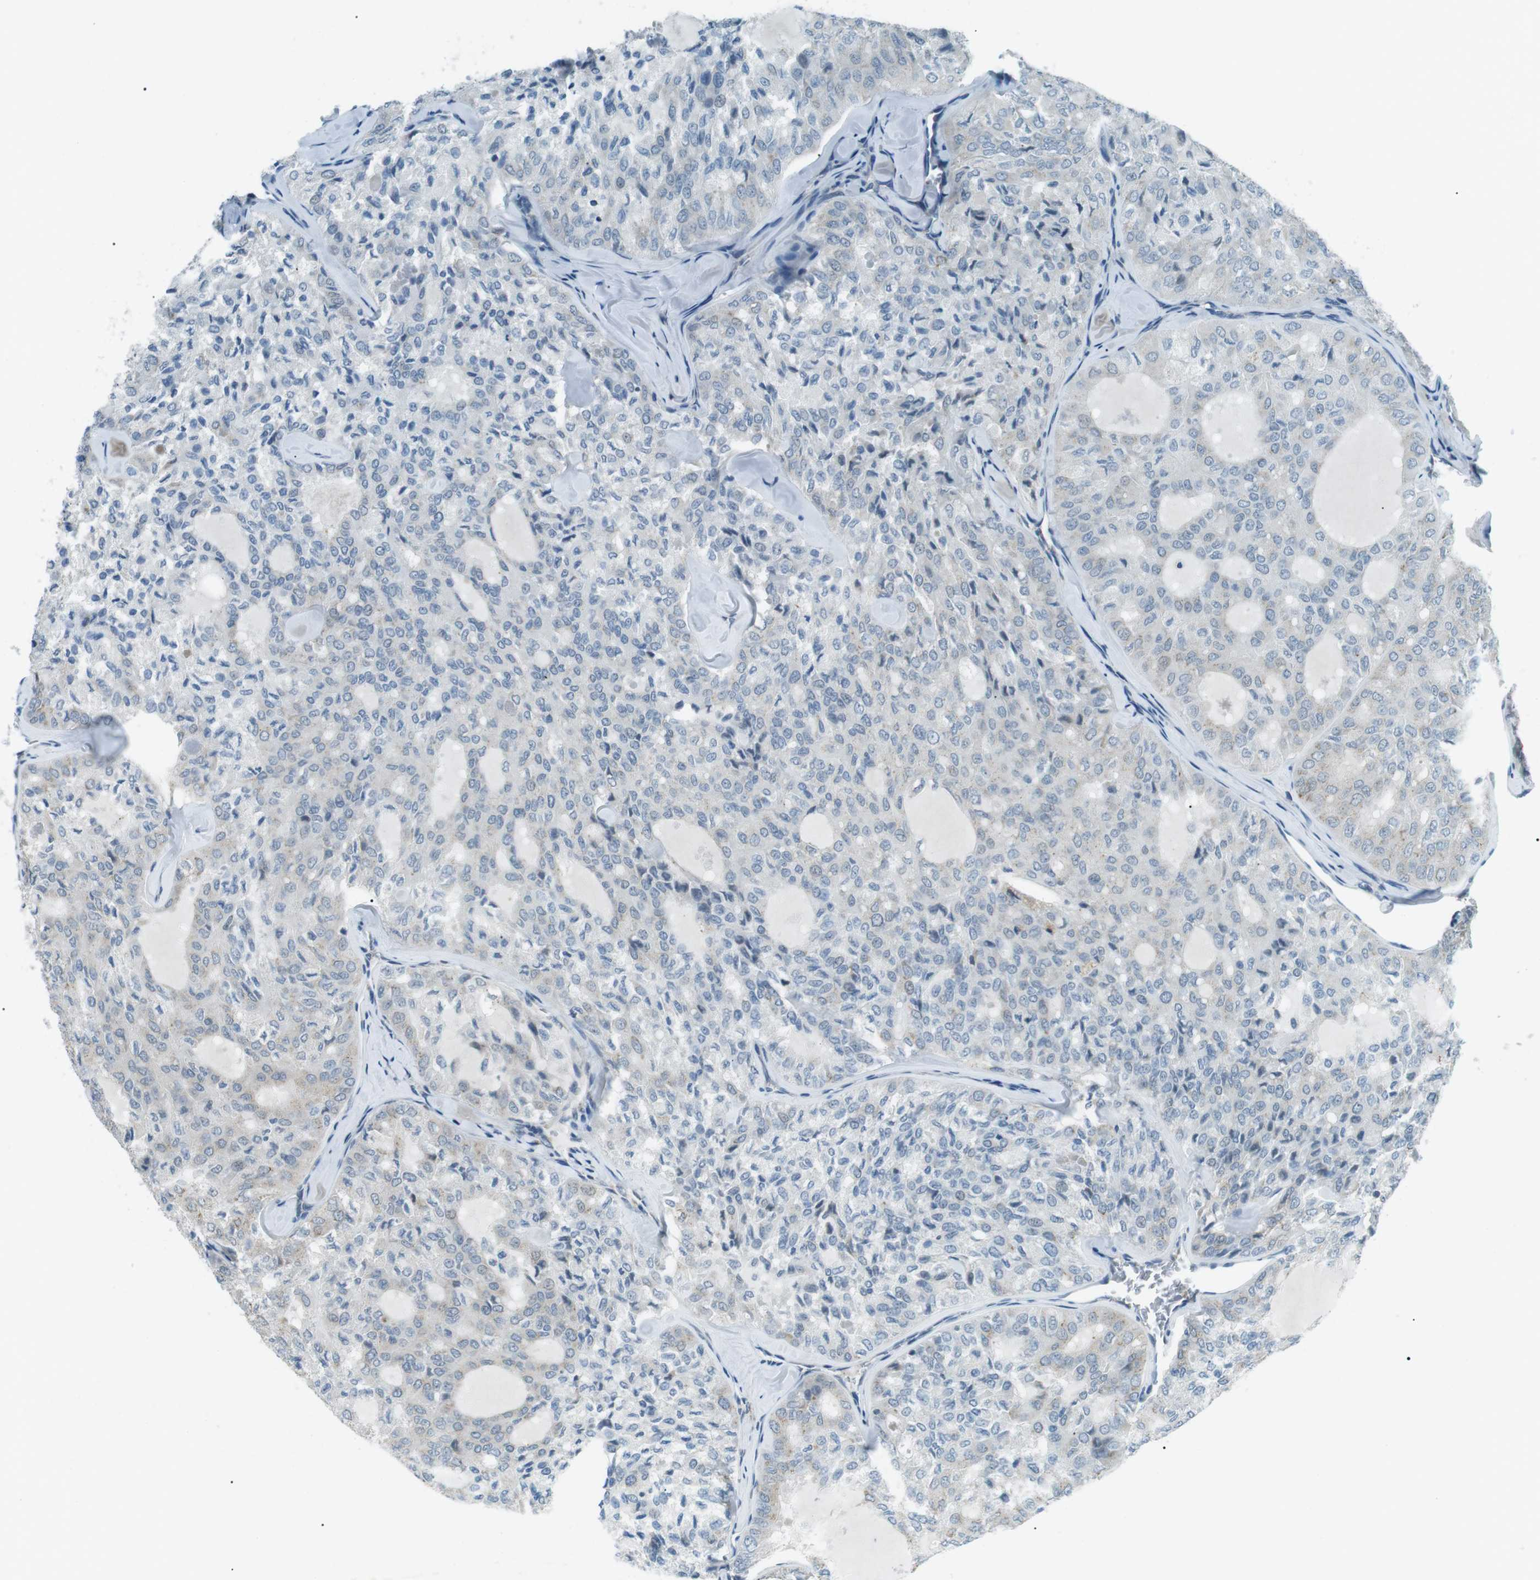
{"staining": {"intensity": "negative", "quantity": "none", "location": "none"}, "tissue": "thyroid cancer", "cell_type": "Tumor cells", "image_type": "cancer", "snomed": [{"axis": "morphology", "description": "Follicular adenoma carcinoma, NOS"}, {"axis": "topography", "description": "Thyroid gland"}], "caption": "A high-resolution micrograph shows immunohistochemistry staining of follicular adenoma carcinoma (thyroid), which reveals no significant positivity in tumor cells.", "gene": "SERPINB2", "patient": {"sex": "male", "age": 75}}